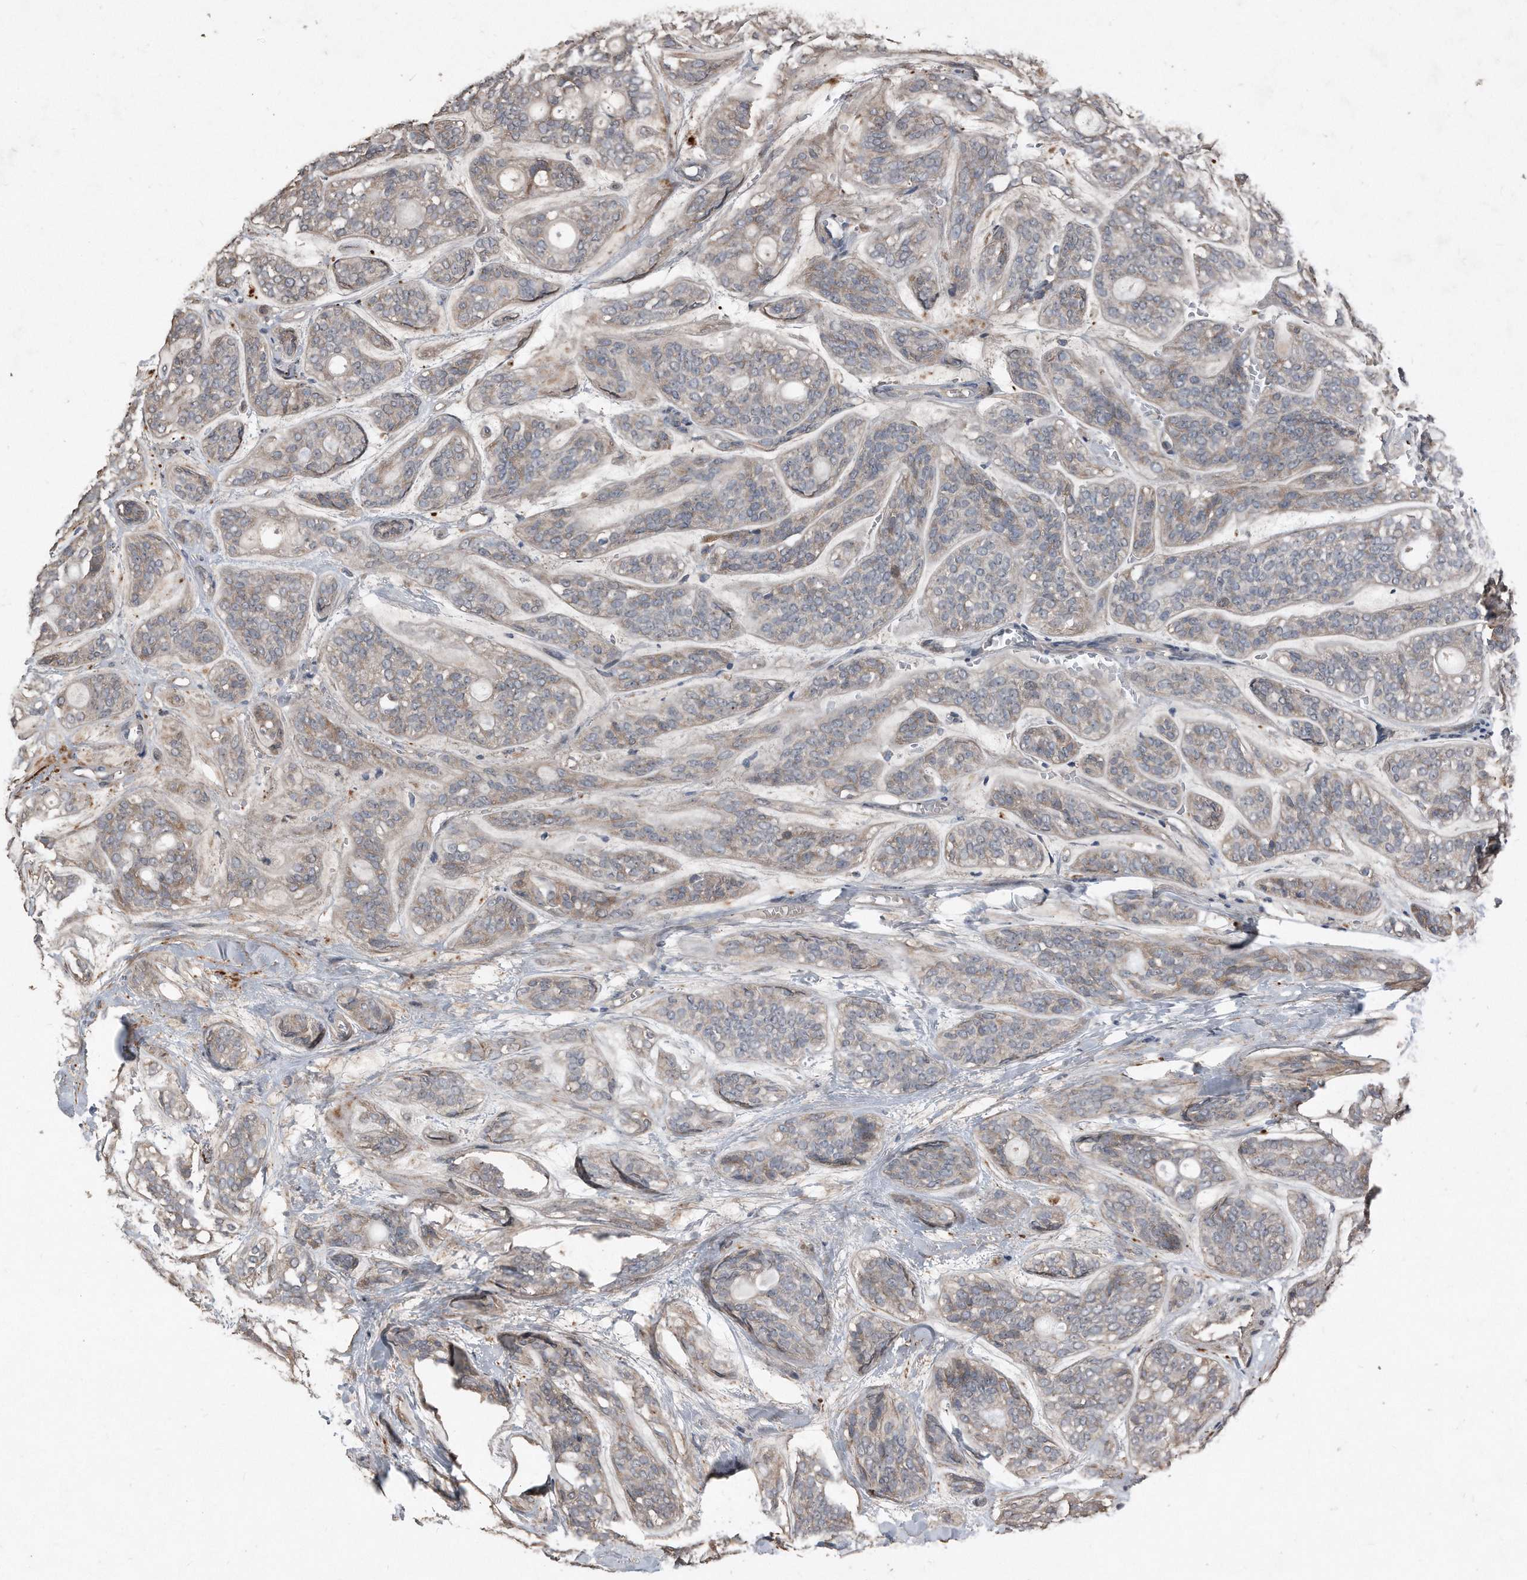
{"staining": {"intensity": "weak", "quantity": "<25%", "location": "cytoplasmic/membranous"}, "tissue": "head and neck cancer", "cell_type": "Tumor cells", "image_type": "cancer", "snomed": [{"axis": "morphology", "description": "Adenocarcinoma, NOS"}, {"axis": "topography", "description": "Head-Neck"}], "caption": "Immunohistochemistry of human head and neck cancer reveals no expression in tumor cells.", "gene": "ANKRD10", "patient": {"sex": "male", "age": 66}}